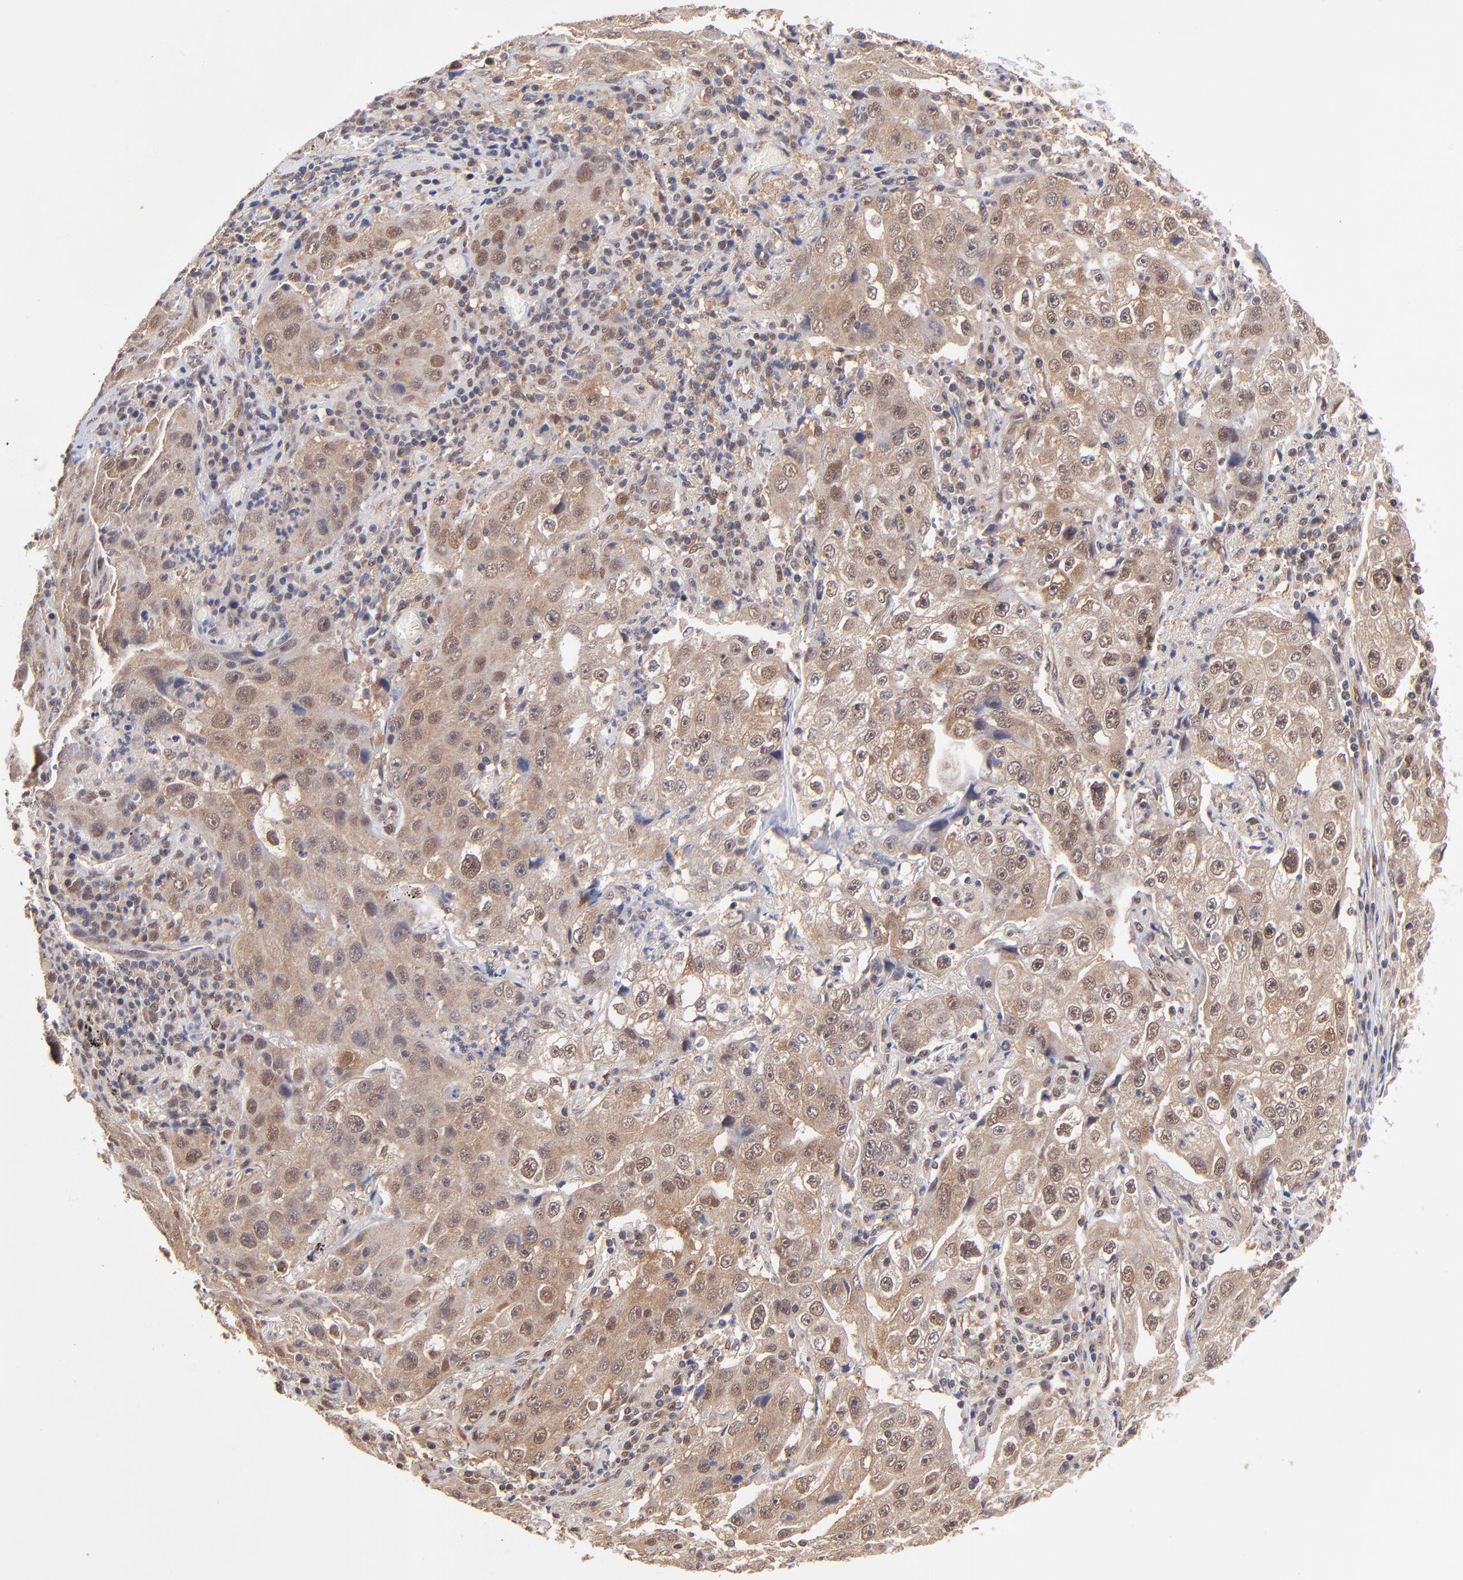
{"staining": {"intensity": "moderate", "quantity": "<25%", "location": "nuclear"}, "tissue": "lung cancer", "cell_type": "Tumor cells", "image_type": "cancer", "snomed": [{"axis": "morphology", "description": "Squamous cell carcinoma, NOS"}, {"axis": "topography", "description": "Lung"}], "caption": "Immunohistochemistry histopathology image of neoplastic tissue: lung squamous cell carcinoma stained using IHC reveals low levels of moderate protein expression localized specifically in the nuclear of tumor cells, appearing as a nuclear brown color.", "gene": "PSMC4", "patient": {"sex": "male", "age": 64}}